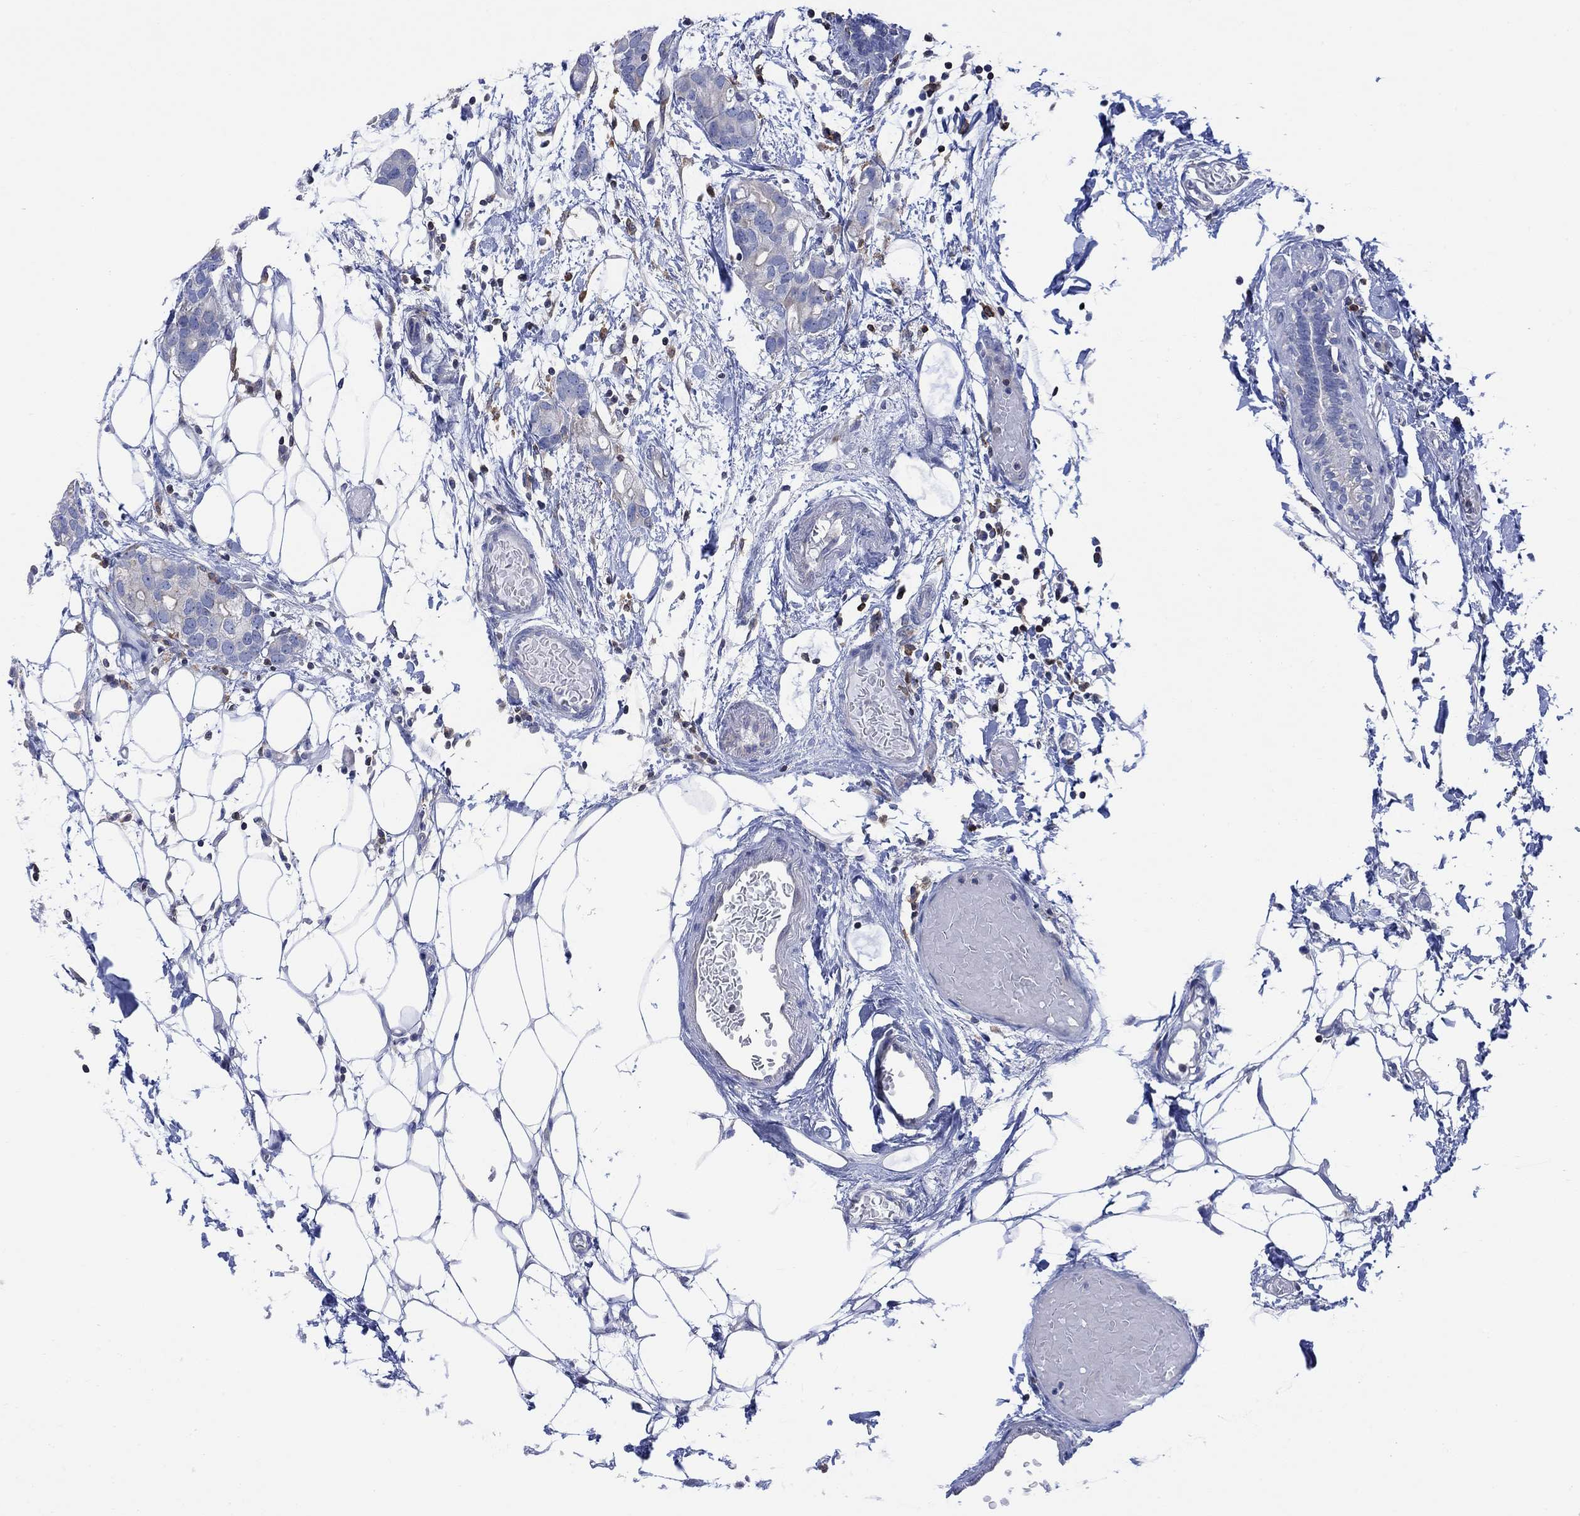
{"staining": {"intensity": "negative", "quantity": "none", "location": "none"}, "tissue": "breast cancer", "cell_type": "Tumor cells", "image_type": "cancer", "snomed": [{"axis": "morphology", "description": "Duct carcinoma"}, {"axis": "topography", "description": "Breast"}], "caption": "Tumor cells are negative for brown protein staining in breast cancer.", "gene": "GBP5", "patient": {"sex": "female", "age": 83}}